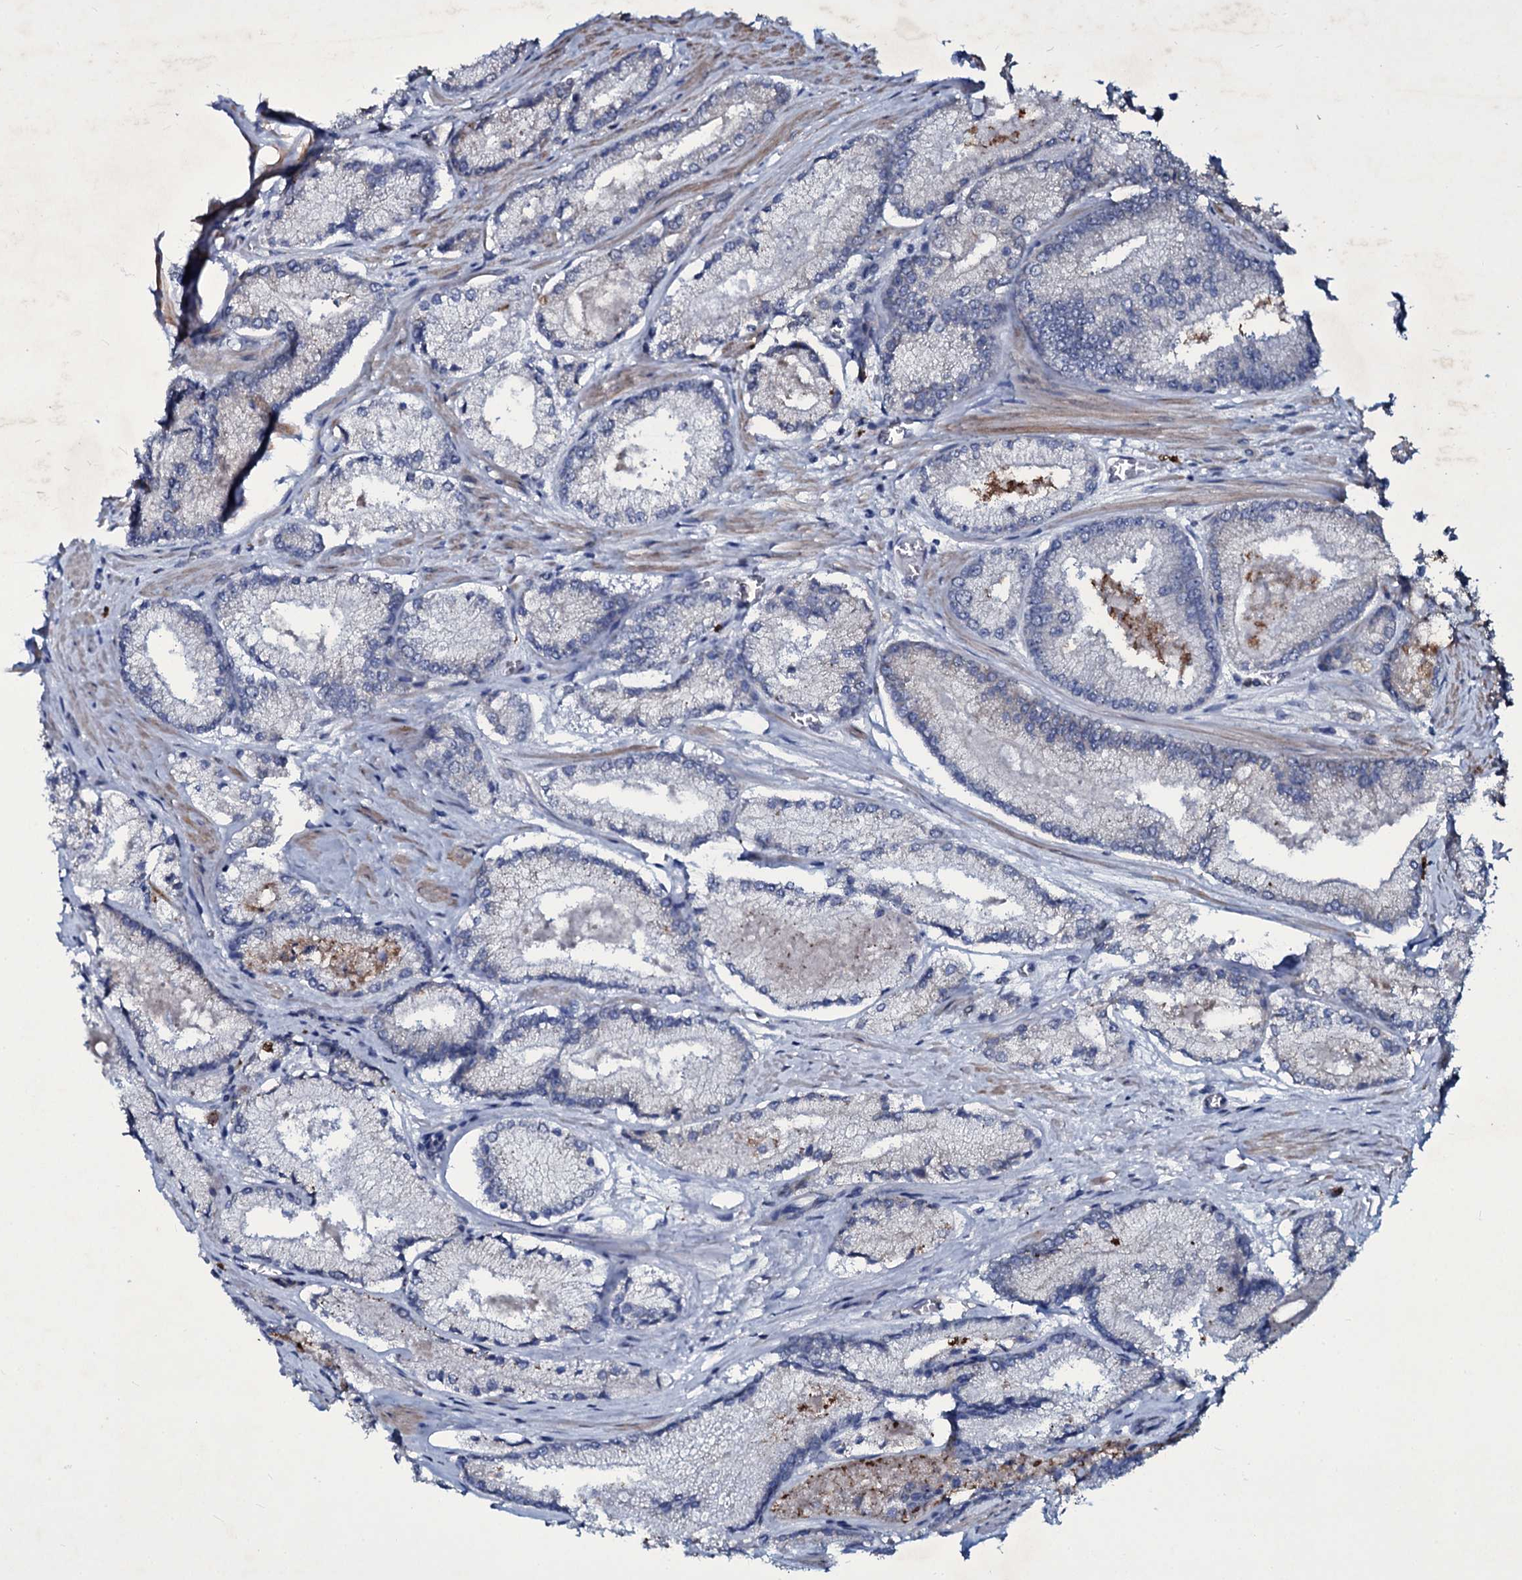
{"staining": {"intensity": "negative", "quantity": "none", "location": "none"}, "tissue": "prostate cancer", "cell_type": "Tumor cells", "image_type": "cancer", "snomed": [{"axis": "morphology", "description": "Adenocarcinoma, Low grade"}, {"axis": "topography", "description": "Prostate"}], "caption": "DAB (3,3'-diaminobenzidine) immunohistochemical staining of human prostate low-grade adenocarcinoma exhibits no significant staining in tumor cells.", "gene": "SELENOT", "patient": {"sex": "male", "age": 74}}